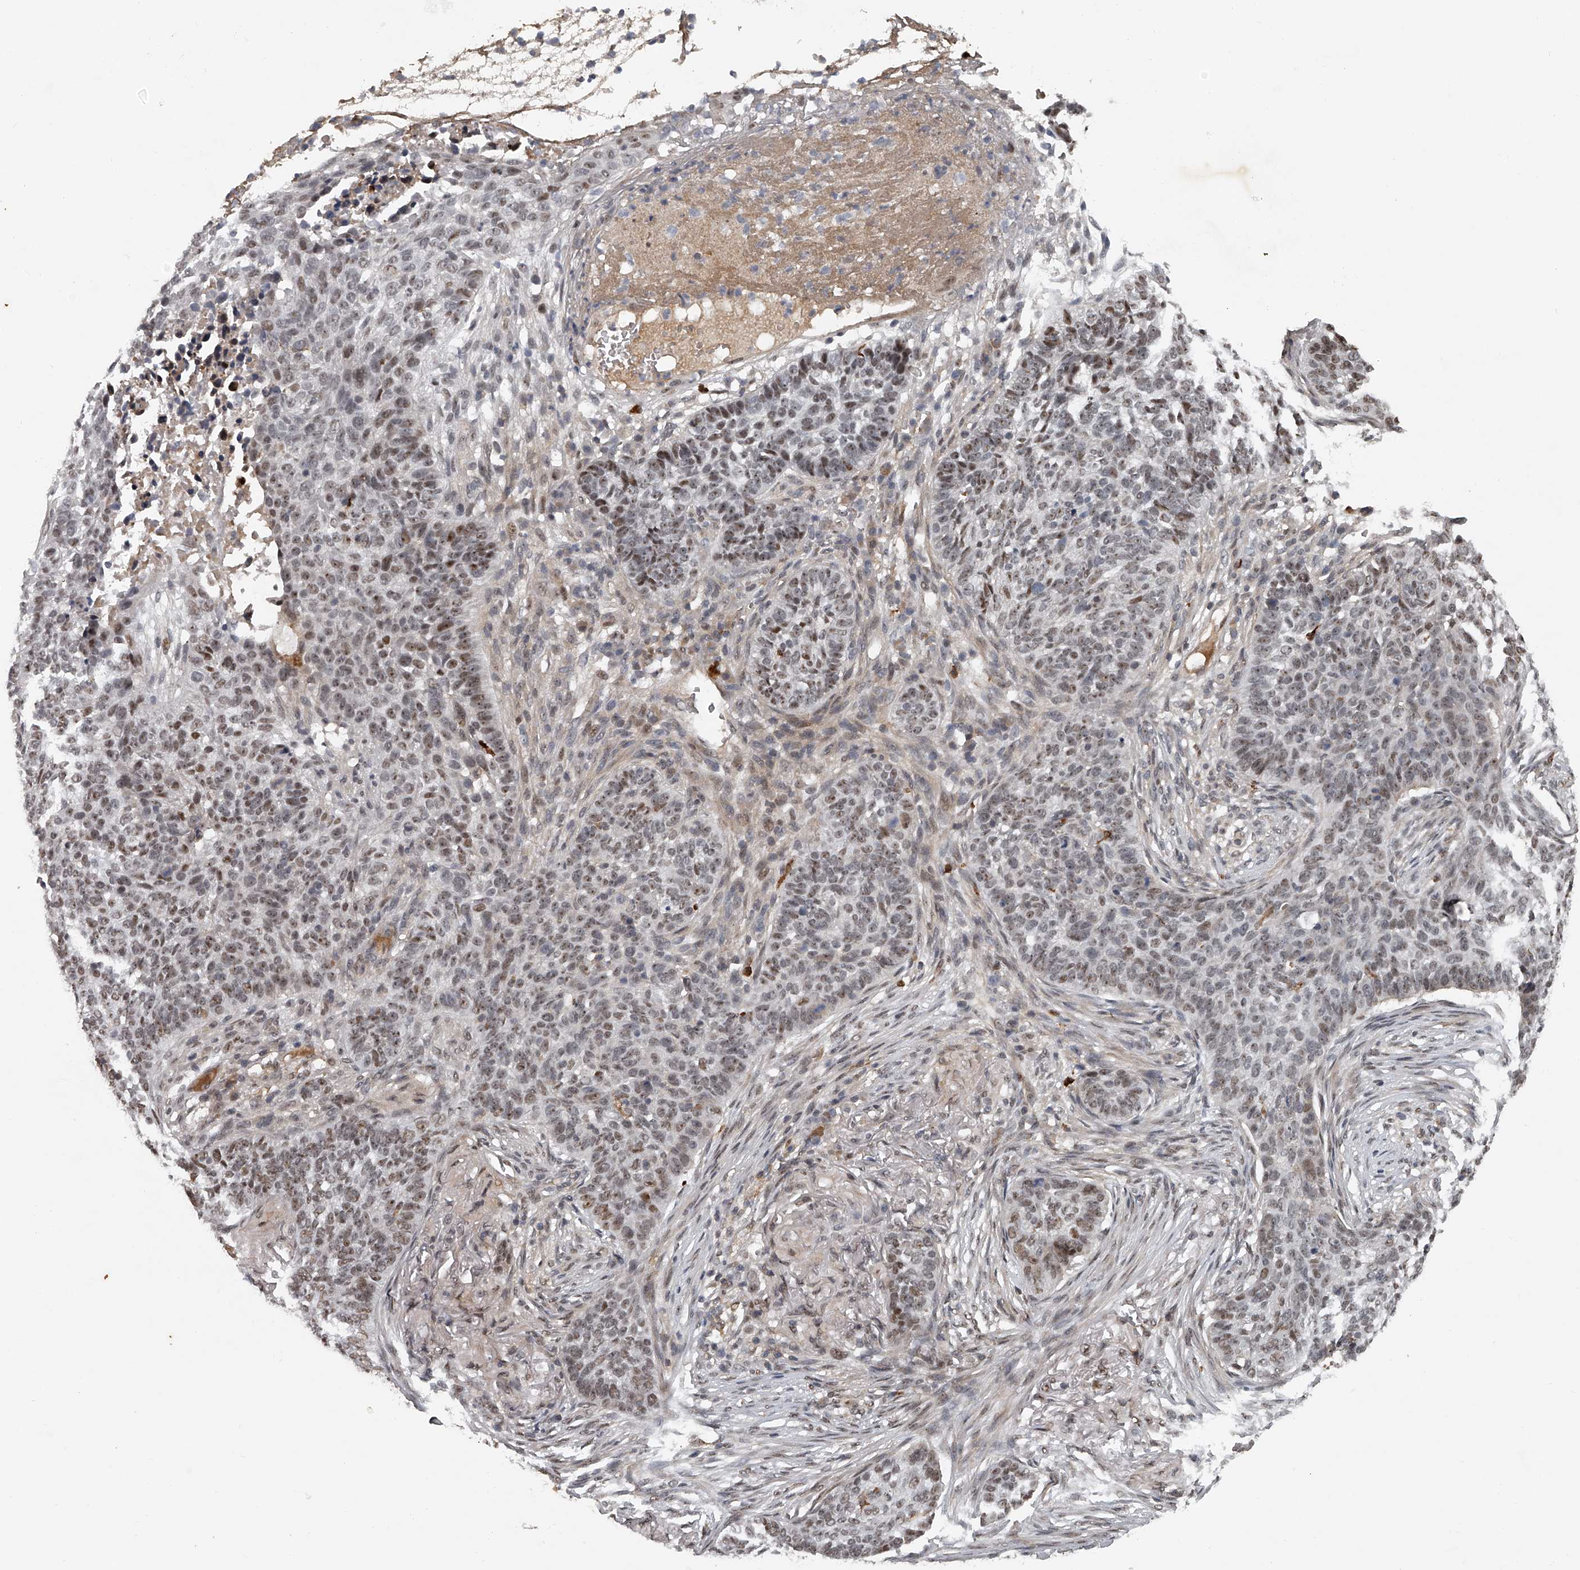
{"staining": {"intensity": "weak", "quantity": ">75%", "location": "nuclear"}, "tissue": "skin cancer", "cell_type": "Tumor cells", "image_type": "cancer", "snomed": [{"axis": "morphology", "description": "Basal cell carcinoma"}, {"axis": "topography", "description": "Skin"}], "caption": "Immunohistochemical staining of basal cell carcinoma (skin) shows weak nuclear protein expression in about >75% of tumor cells.", "gene": "PLEKHG1", "patient": {"sex": "male", "age": 85}}